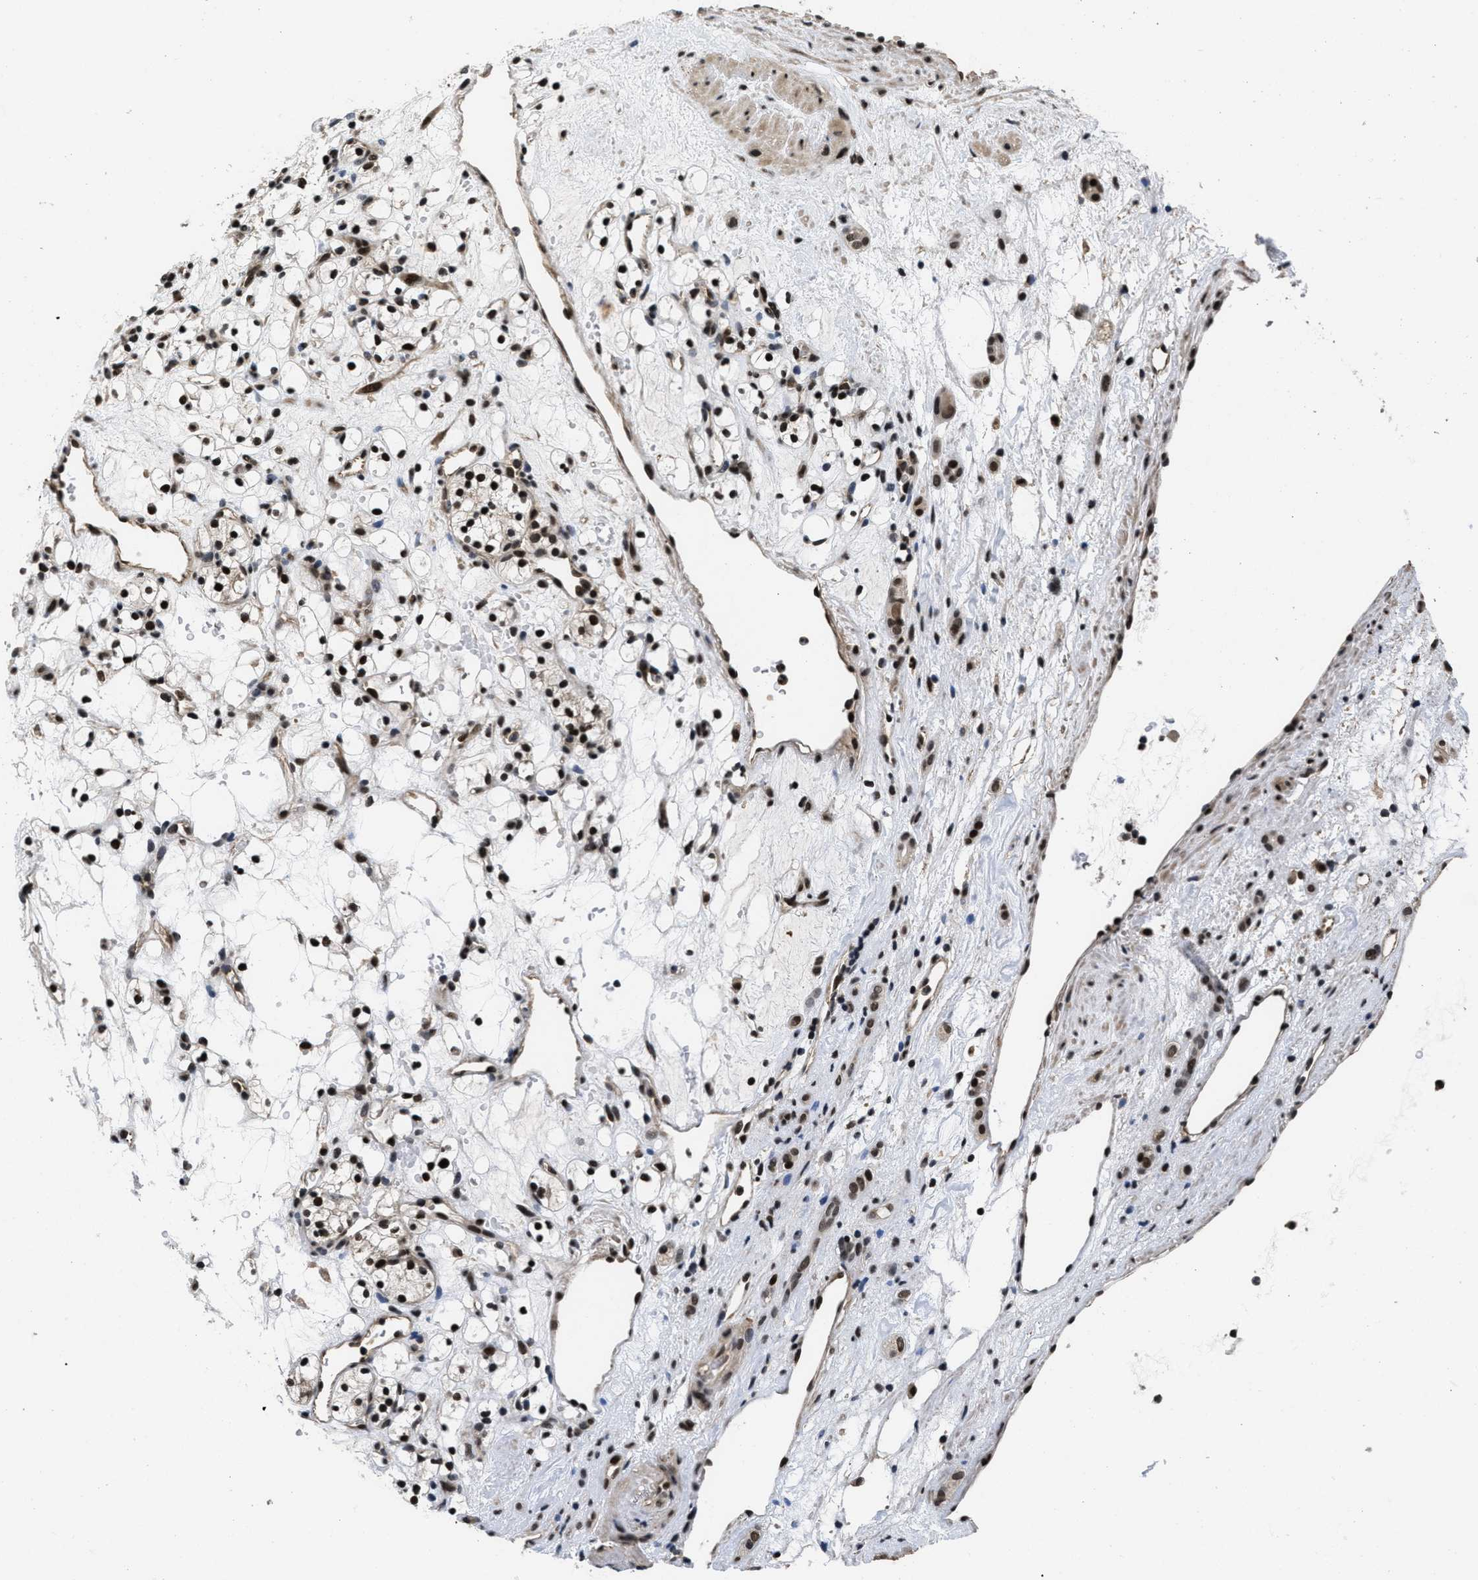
{"staining": {"intensity": "strong", "quantity": ">75%", "location": "nuclear"}, "tissue": "renal cancer", "cell_type": "Tumor cells", "image_type": "cancer", "snomed": [{"axis": "morphology", "description": "Adenocarcinoma, NOS"}, {"axis": "topography", "description": "Kidney"}], "caption": "DAB immunohistochemical staining of human renal cancer (adenocarcinoma) exhibits strong nuclear protein positivity in approximately >75% of tumor cells.", "gene": "CUL4B", "patient": {"sex": "female", "age": 60}}